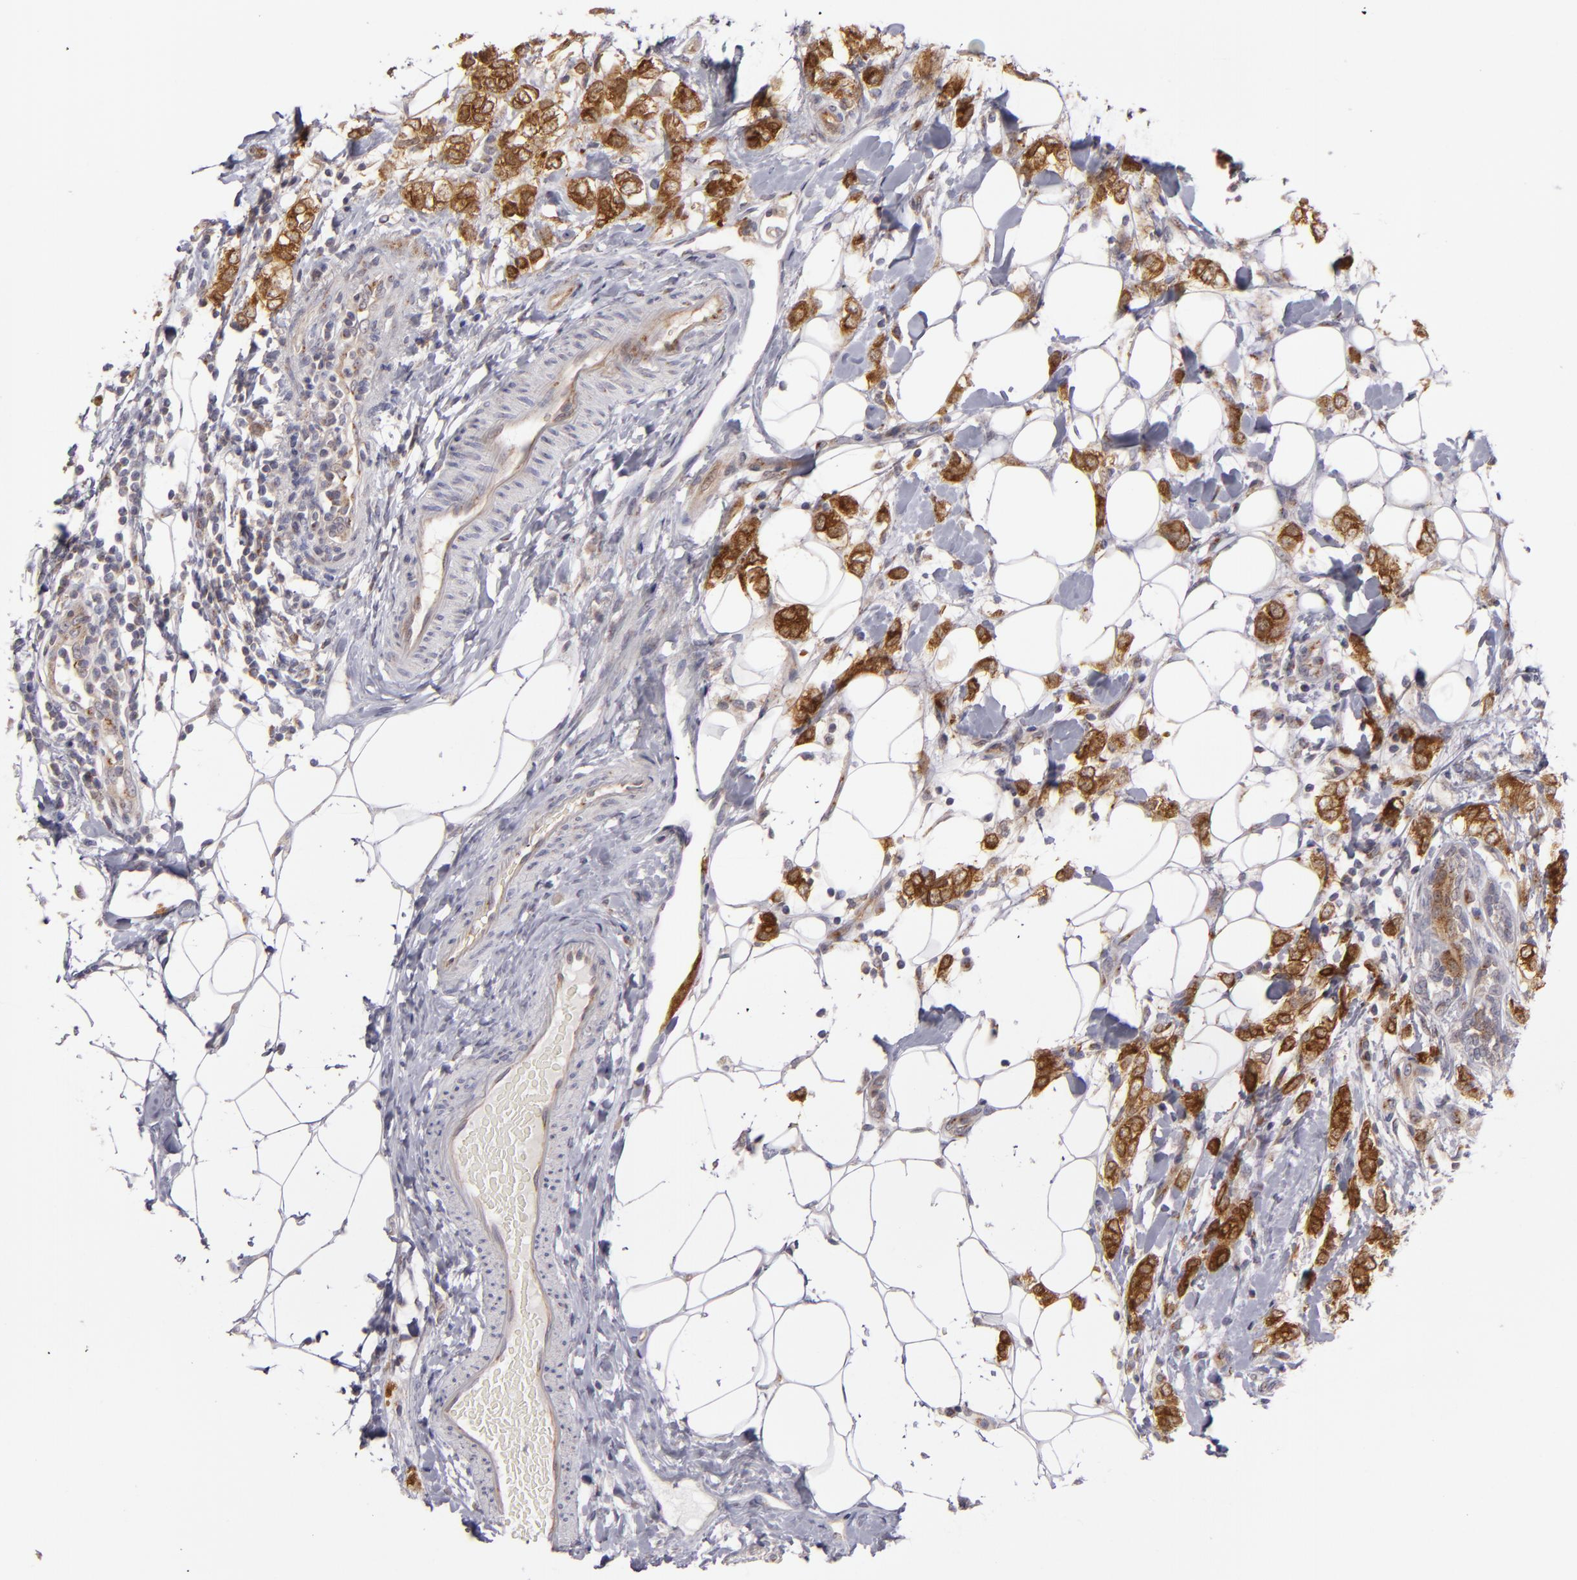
{"staining": {"intensity": "strong", "quantity": ">75%", "location": "cytoplasmic/membranous"}, "tissue": "breast cancer", "cell_type": "Tumor cells", "image_type": "cancer", "snomed": [{"axis": "morphology", "description": "Normal tissue, NOS"}, {"axis": "morphology", "description": "Lobular carcinoma"}, {"axis": "topography", "description": "Breast"}], "caption": "Immunohistochemical staining of breast cancer (lobular carcinoma) reveals high levels of strong cytoplasmic/membranous staining in about >75% of tumor cells.", "gene": "SH2D4A", "patient": {"sex": "female", "age": 47}}